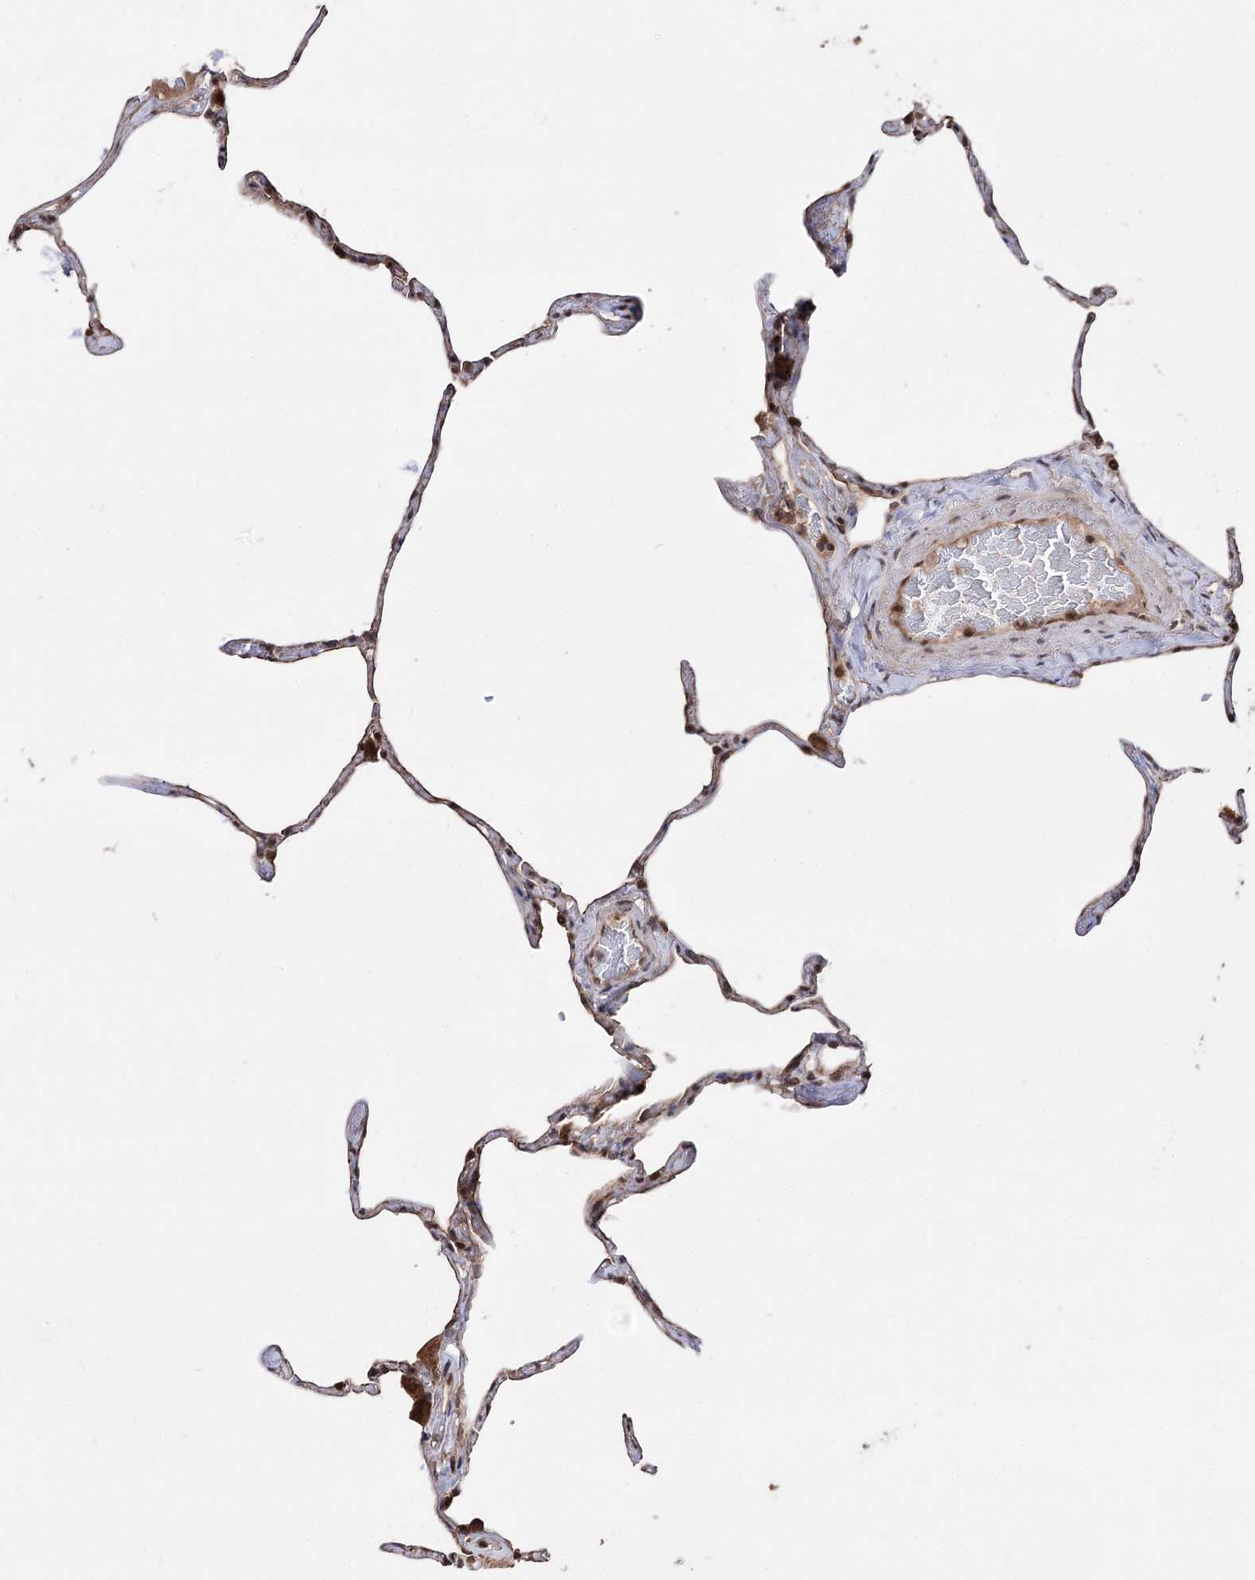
{"staining": {"intensity": "moderate", "quantity": "<25%", "location": "cytoplasmic/membranous,nuclear"}, "tissue": "lung", "cell_type": "Alveolar cells", "image_type": "normal", "snomed": [{"axis": "morphology", "description": "Normal tissue, NOS"}, {"axis": "topography", "description": "Lung"}], "caption": "The immunohistochemical stain shows moderate cytoplasmic/membranous,nuclear staining in alveolar cells of benign lung. (DAB = brown stain, brightfield microscopy at high magnification).", "gene": "CPNE8", "patient": {"sex": "male", "age": 65}}